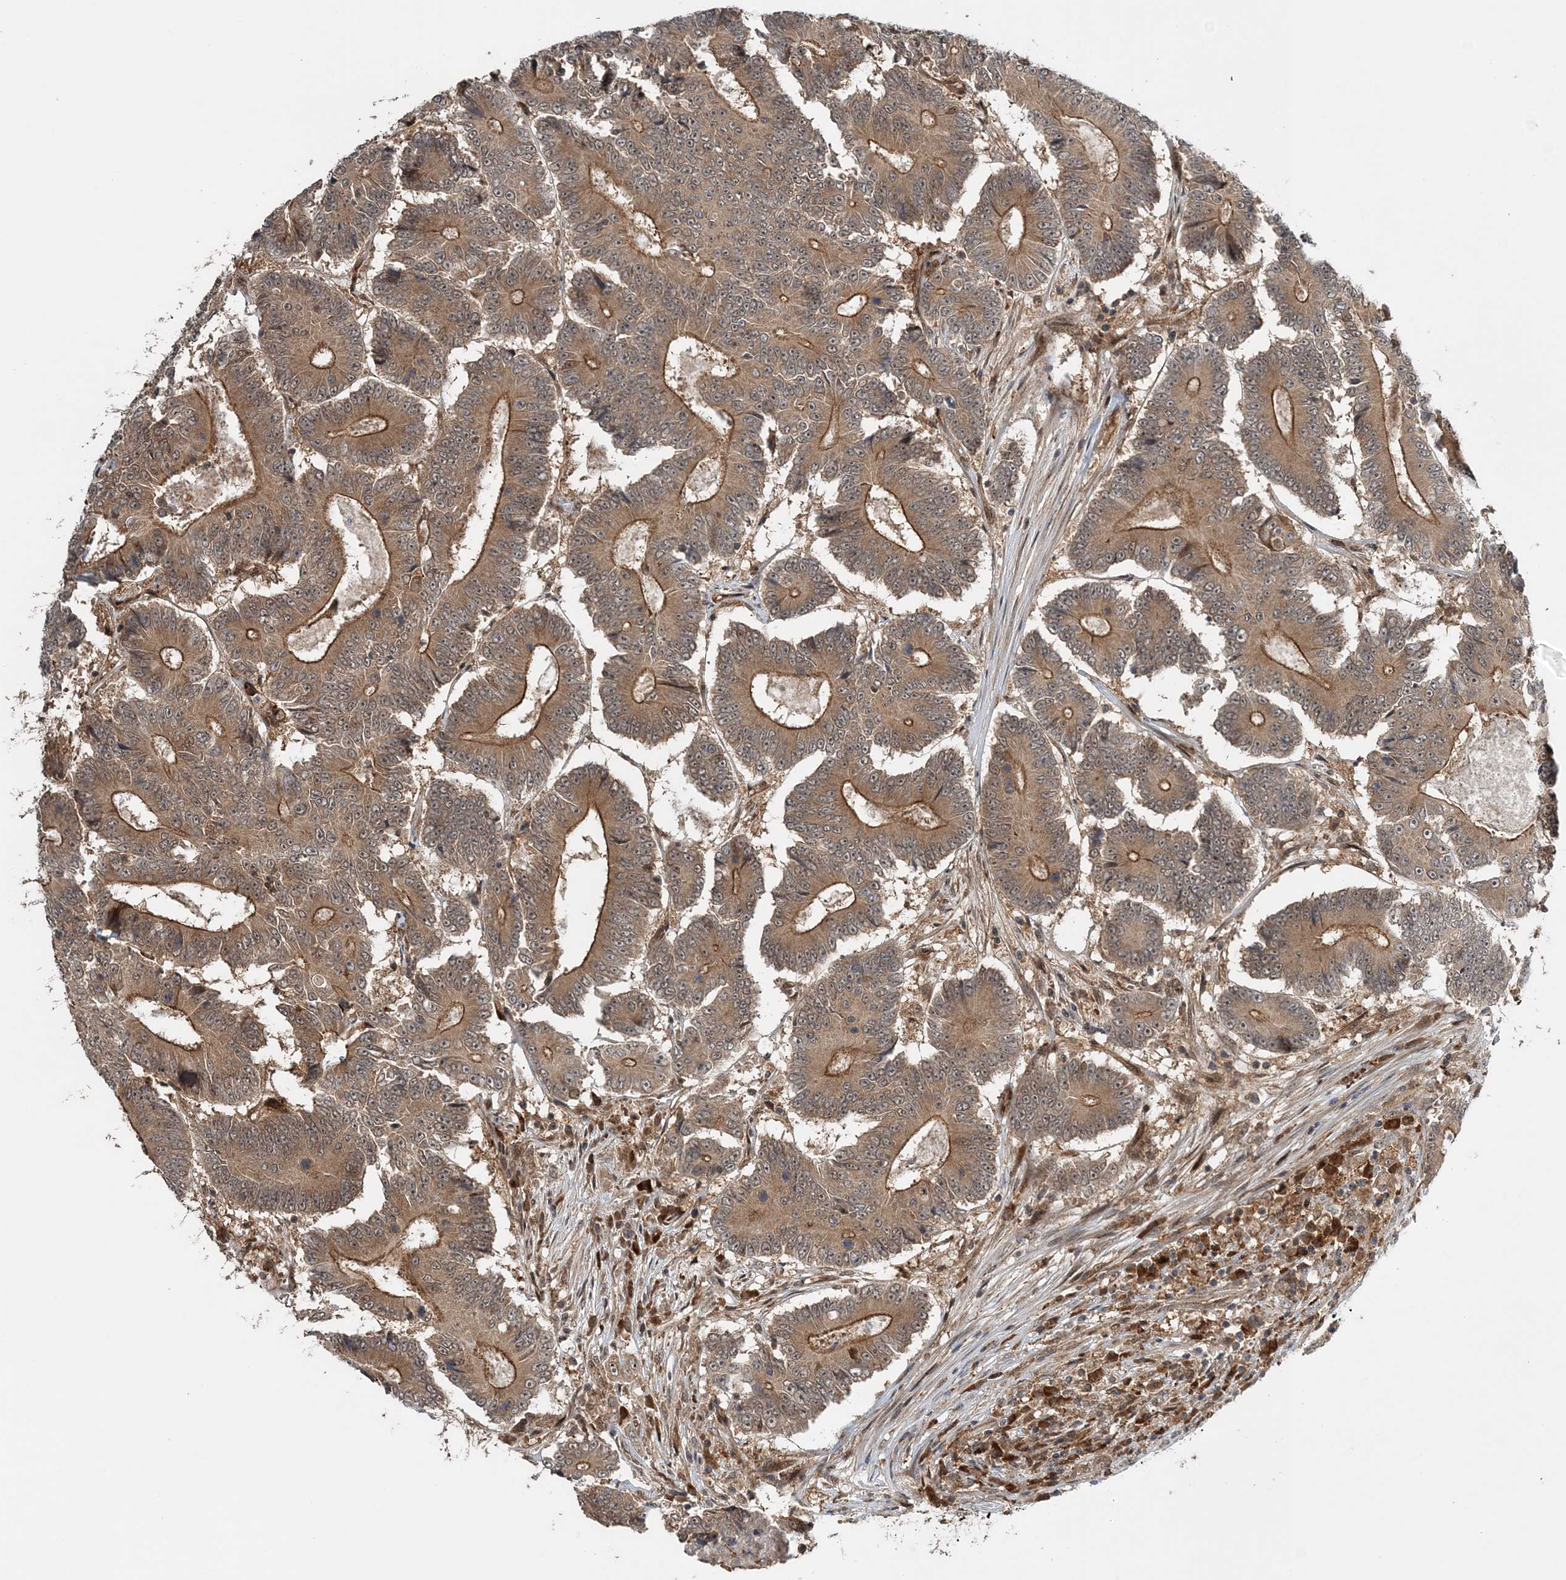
{"staining": {"intensity": "moderate", "quantity": ">75%", "location": "cytoplasmic/membranous"}, "tissue": "colorectal cancer", "cell_type": "Tumor cells", "image_type": "cancer", "snomed": [{"axis": "morphology", "description": "Adenocarcinoma, NOS"}, {"axis": "topography", "description": "Colon"}], "caption": "Immunohistochemistry (IHC) photomicrograph of colorectal cancer stained for a protein (brown), which displays medium levels of moderate cytoplasmic/membranous positivity in about >75% of tumor cells.", "gene": "UBTD2", "patient": {"sex": "male", "age": 83}}